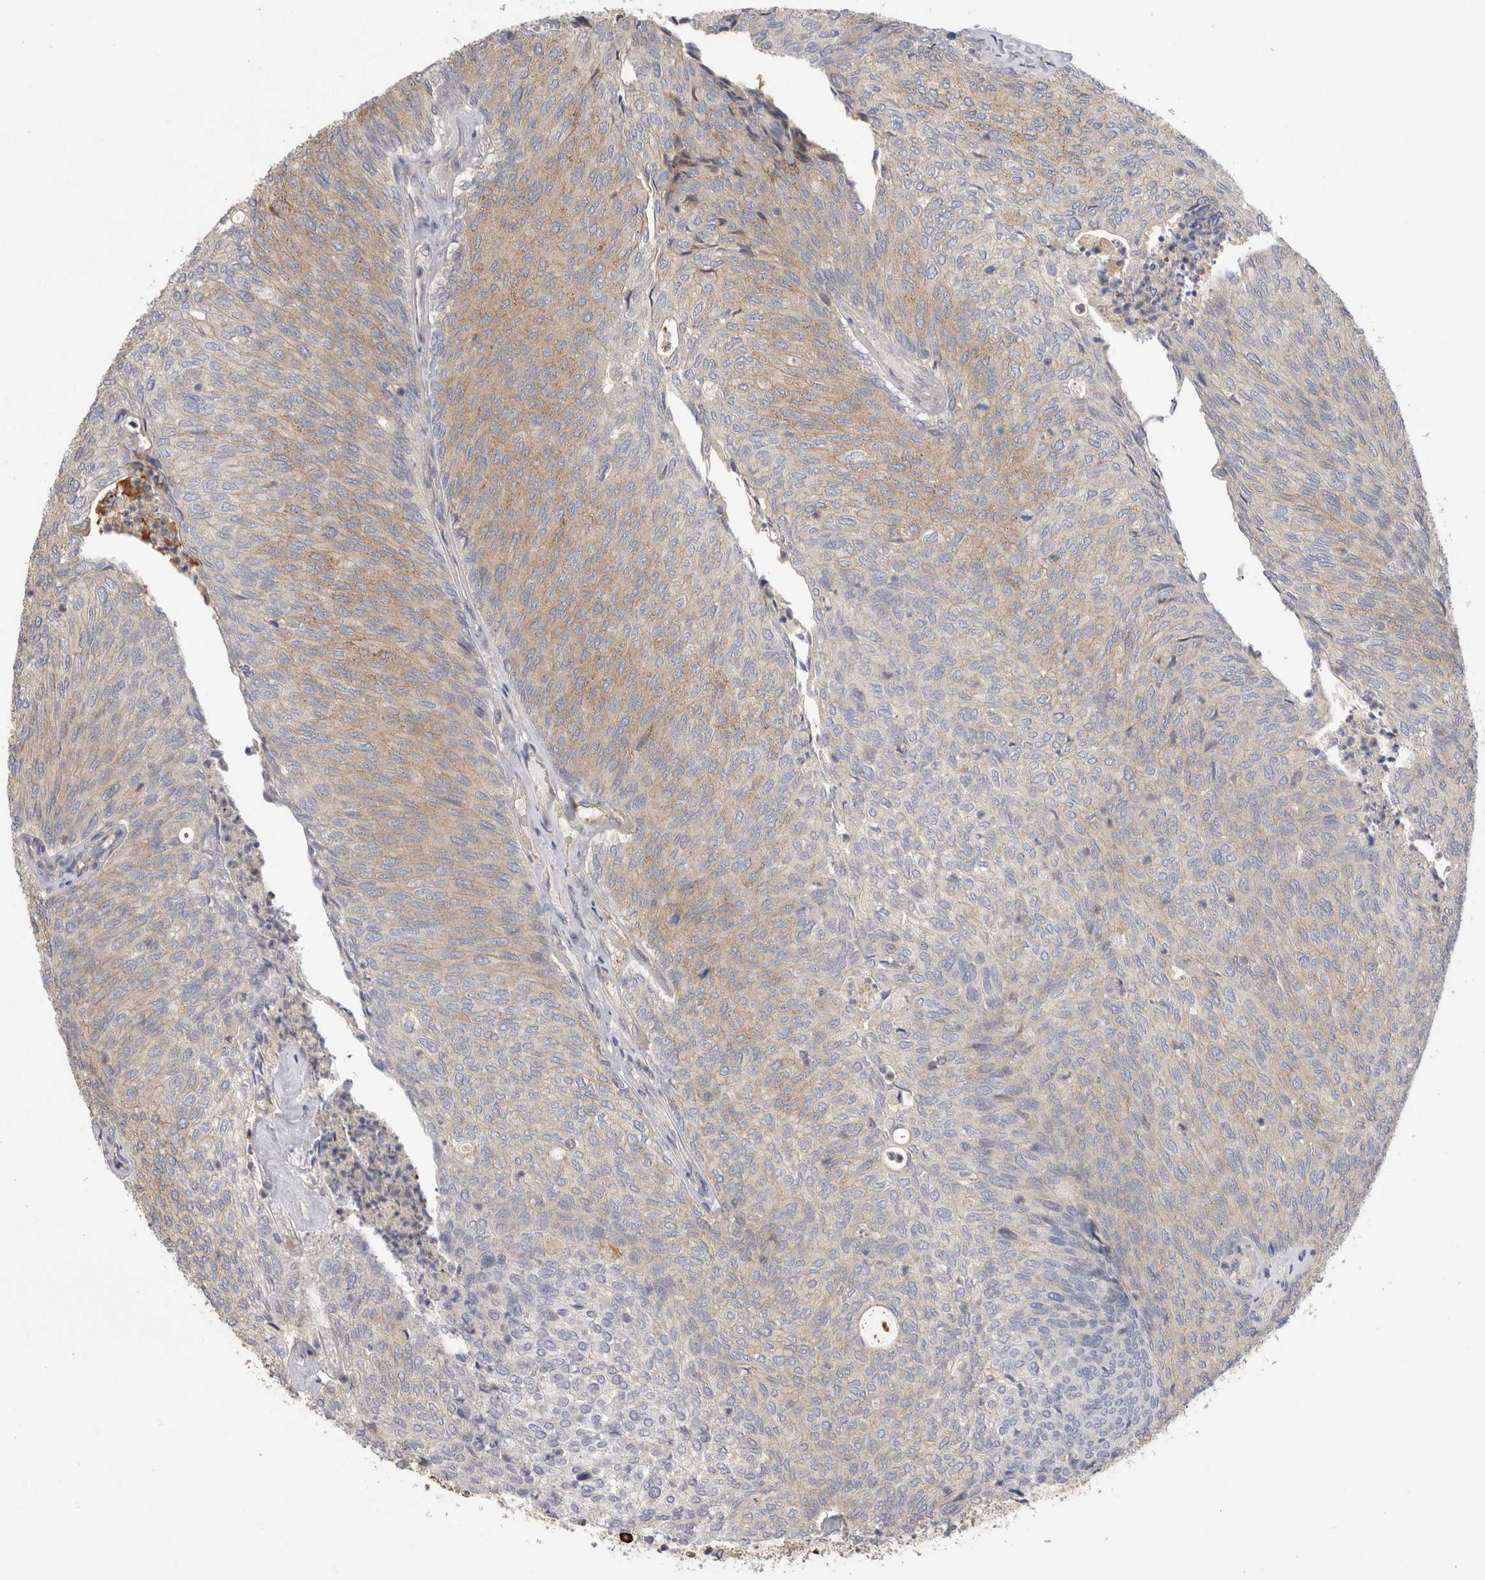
{"staining": {"intensity": "weak", "quantity": "25%-75%", "location": "cytoplasmic/membranous"}, "tissue": "urothelial cancer", "cell_type": "Tumor cells", "image_type": "cancer", "snomed": [{"axis": "morphology", "description": "Urothelial carcinoma, Low grade"}, {"axis": "topography", "description": "Urinary bladder"}], "caption": "This image shows low-grade urothelial carcinoma stained with immunohistochemistry to label a protein in brown. The cytoplasmic/membranous of tumor cells show weak positivity for the protein. Nuclei are counter-stained blue.", "gene": "PPP3CC", "patient": {"sex": "female", "age": 79}}